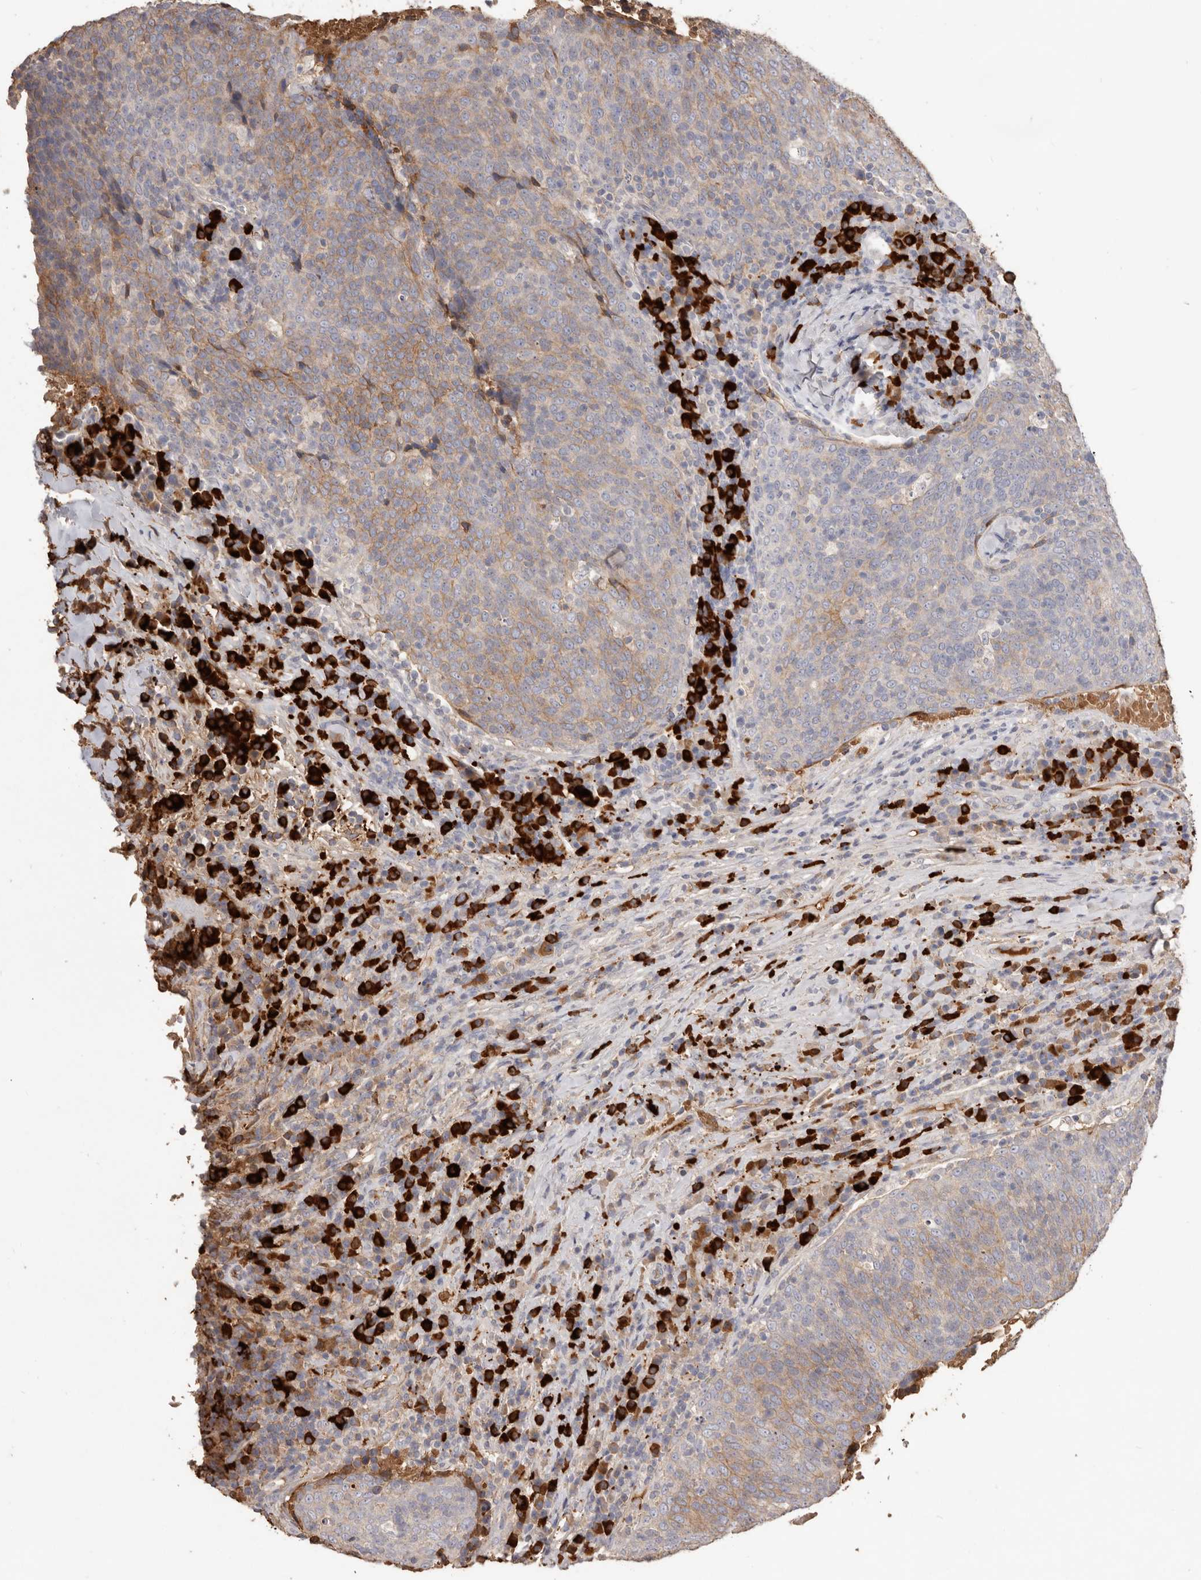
{"staining": {"intensity": "moderate", "quantity": "25%-75%", "location": "cytoplasmic/membranous"}, "tissue": "head and neck cancer", "cell_type": "Tumor cells", "image_type": "cancer", "snomed": [{"axis": "morphology", "description": "Squamous cell carcinoma, NOS"}, {"axis": "morphology", "description": "Squamous cell carcinoma, metastatic, NOS"}, {"axis": "topography", "description": "Lymph node"}, {"axis": "topography", "description": "Head-Neck"}], "caption": "About 25%-75% of tumor cells in human head and neck cancer (squamous cell carcinoma) display moderate cytoplasmic/membranous protein positivity as visualized by brown immunohistochemical staining.", "gene": "HCAR2", "patient": {"sex": "male", "age": 62}}